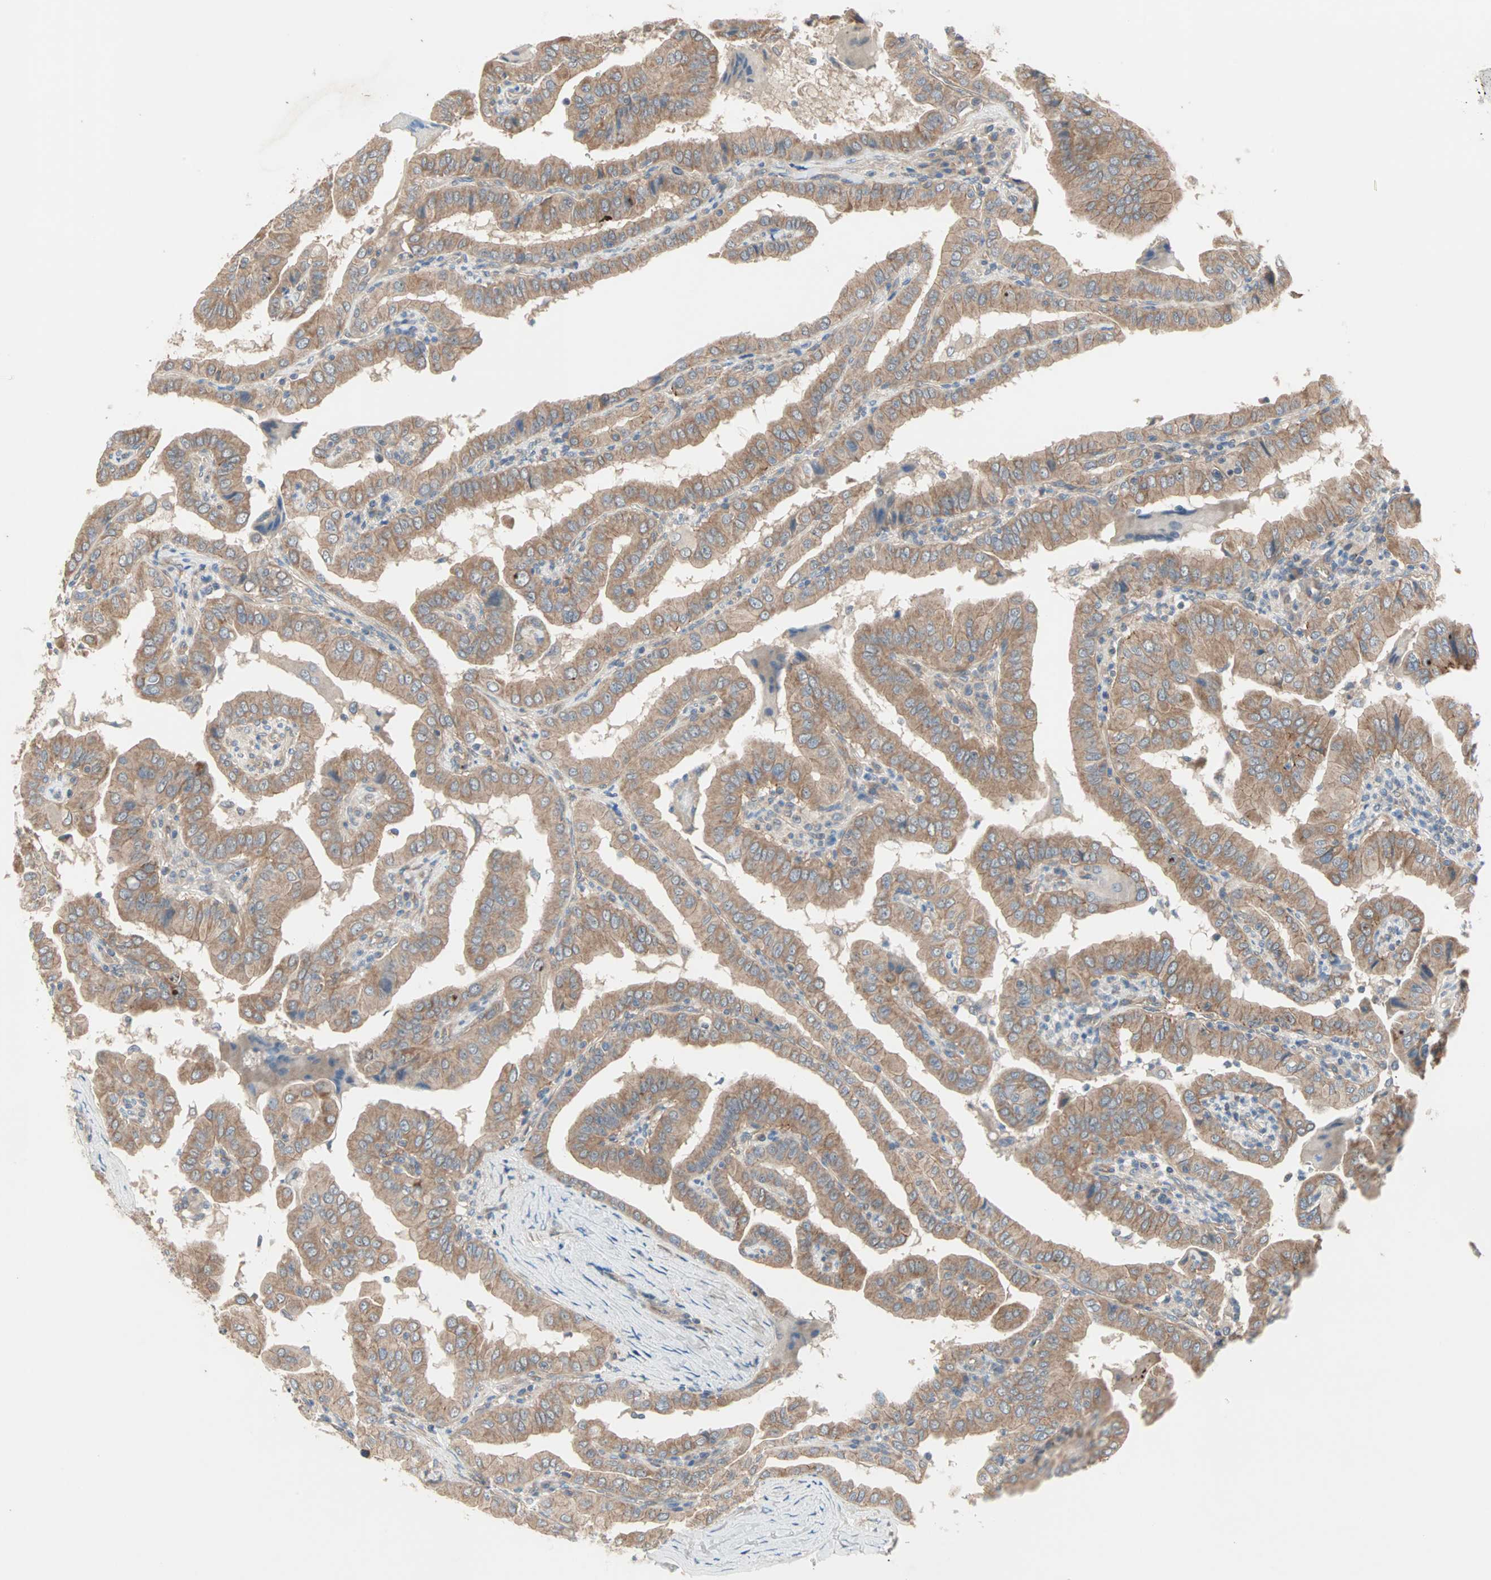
{"staining": {"intensity": "moderate", "quantity": ">75%", "location": "cytoplasmic/membranous"}, "tissue": "thyroid cancer", "cell_type": "Tumor cells", "image_type": "cancer", "snomed": [{"axis": "morphology", "description": "Papillary adenocarcinoma, NOS"}, {"axis": "topography", "description": "Thyroid gland"}], "caption": "The immunohistochemical stain shows moderate cytoplasmic/membranous expression in tumor cells of thyroid cancer tissue.", "gene": "PDE8A", "patient": {"sex": "male", "age": 33}}